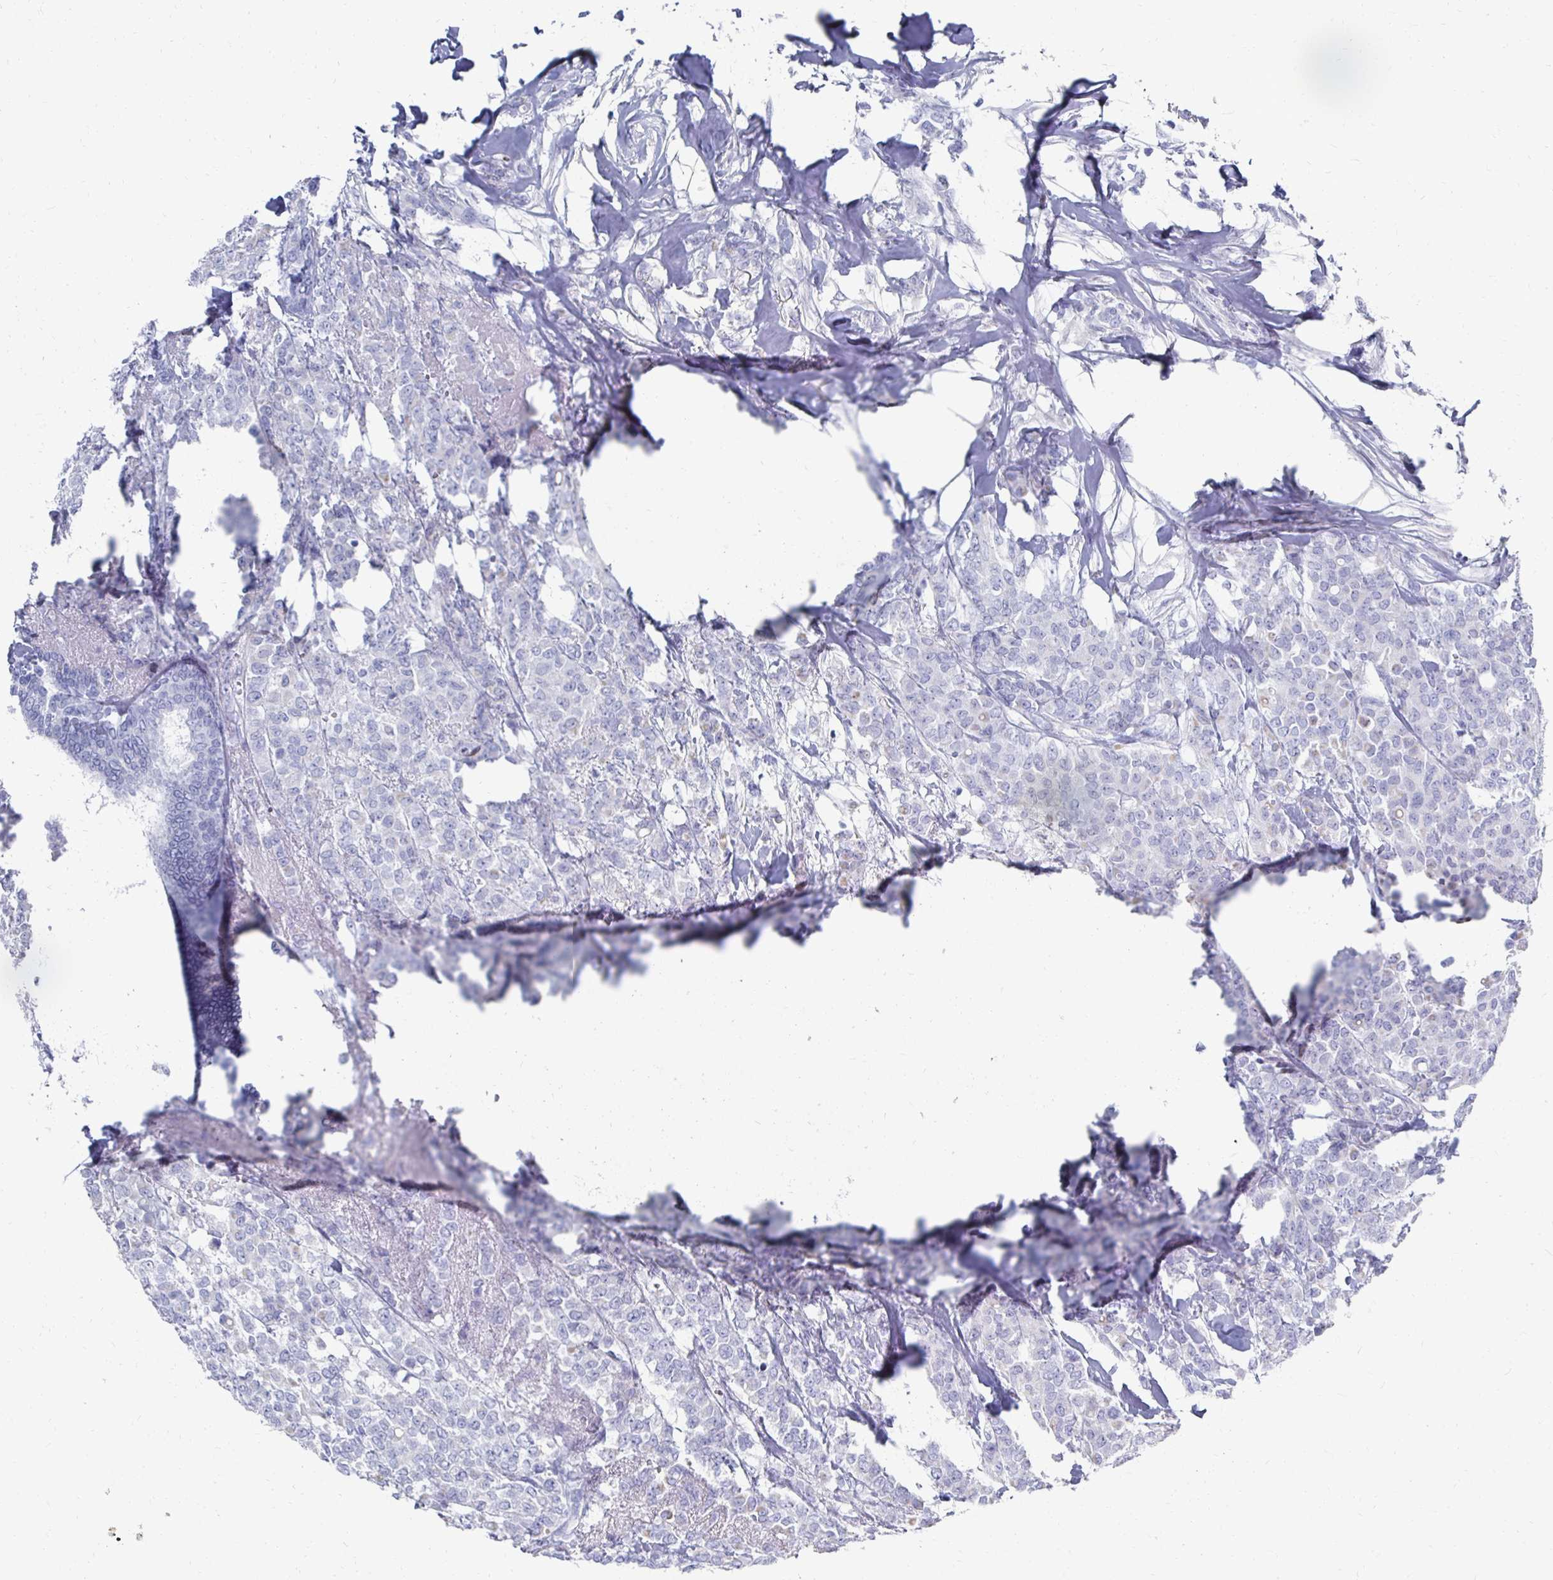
{"staining": {"intensity": "negative", "quantity": "none", "location": "none"}, "tissue": "breast cancer", "cell_type": "Tumor cells", "image_type": "cancer", "snomed": [{"axis": "morphology", "description": "Lobular carcinoma"}, {"axis": "topography", "description": "Breast"}], "caption": "Tumor cells are negative for protein expression in human breast cancer. Brightfield microscopy of immunohistochemistry (IHC) stained with DAB (3,3'-diaminobenzidine) (brown) and hematoxylin (blue), captured at high magnification.", "gene": "SYCP3", "patient": {"sex": "female", "age": 91}}